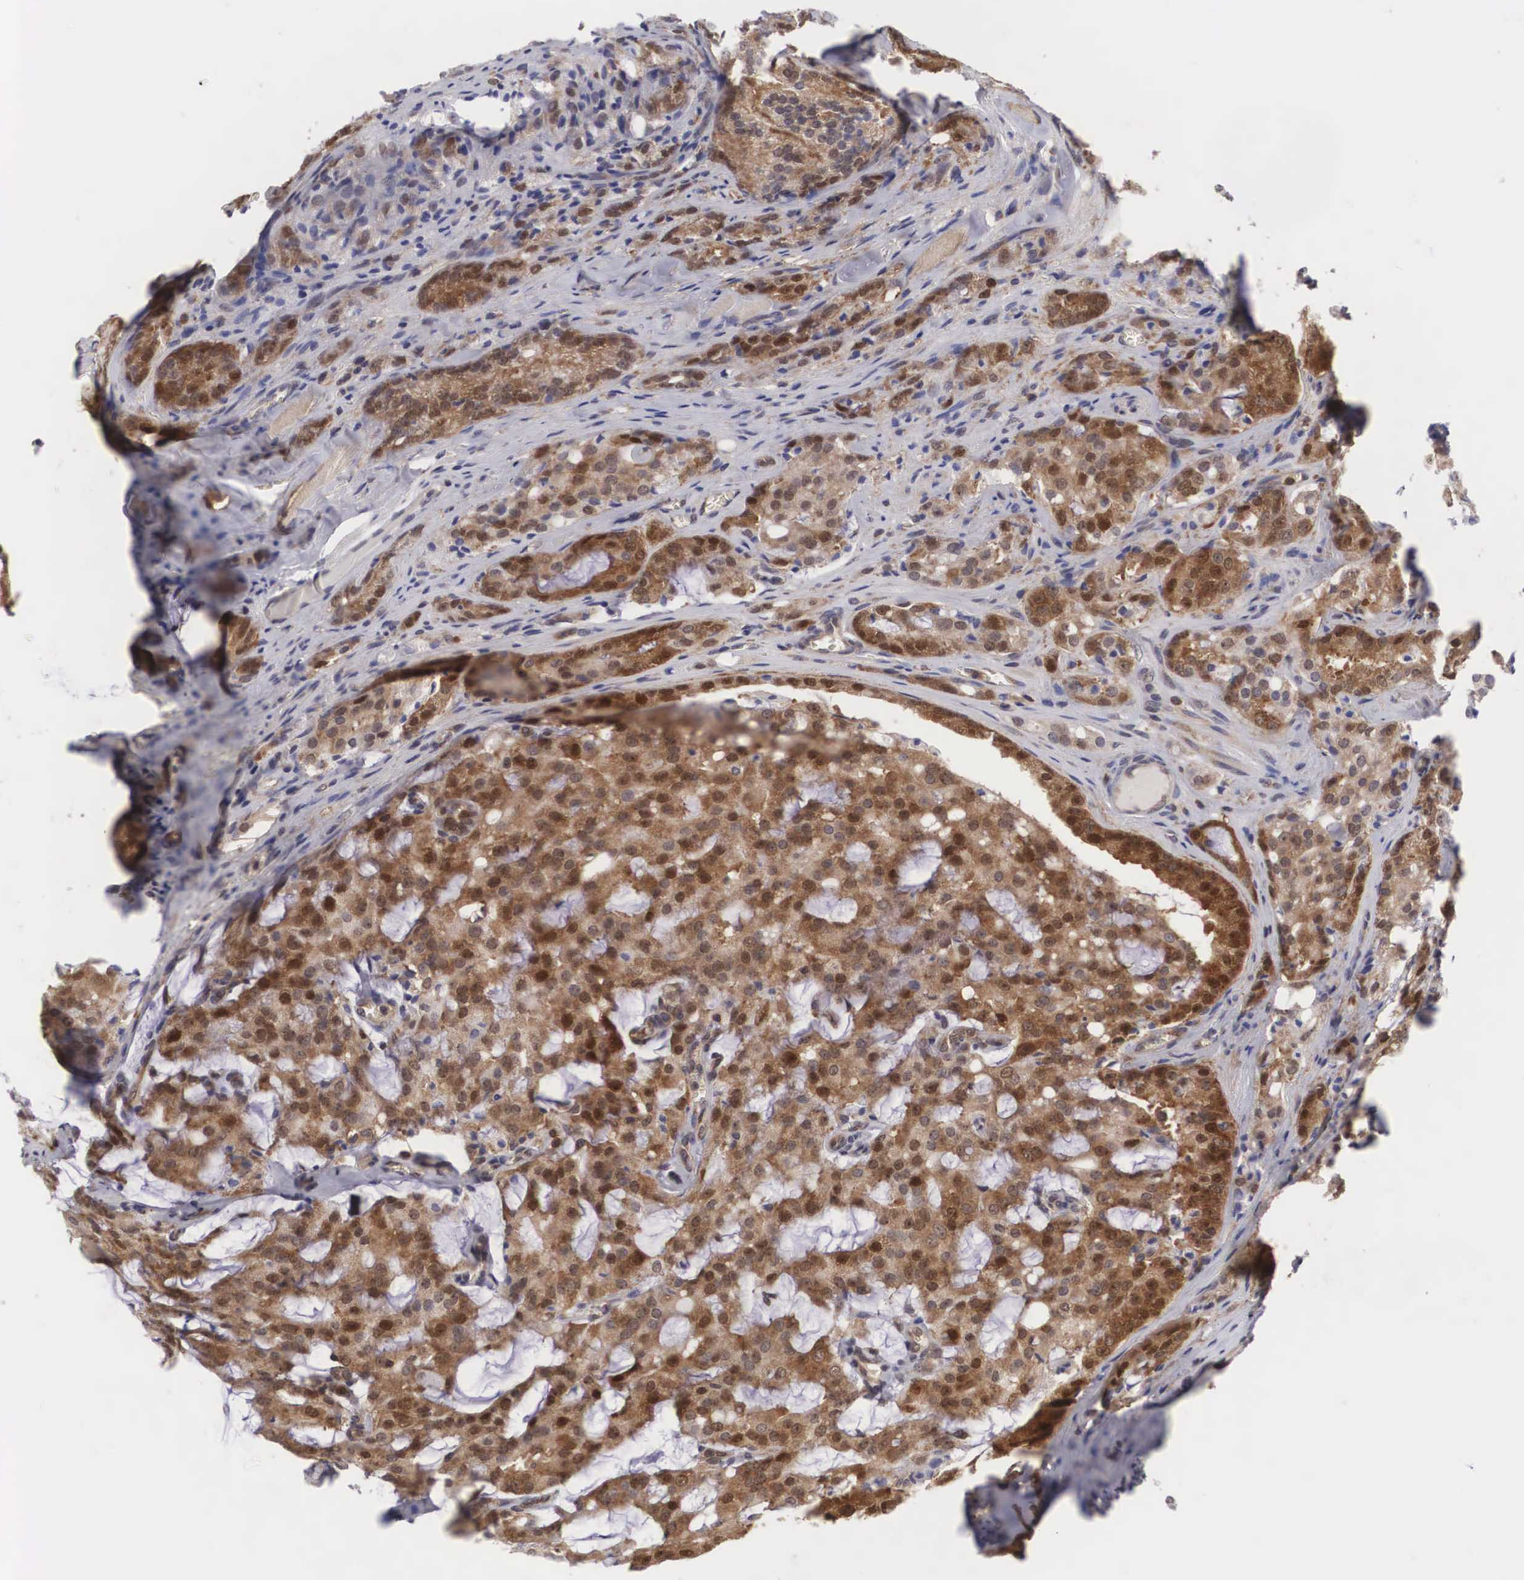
{"staining": {"intensity": "moderate", "quantity": ">75%", "location": "cytoplasmic/membranous,nuclear"}, "tissue": "prostate cancer", "cell_type": "Tumor cells", "image_type": "cancer", "snomed": [{"axis": "morphology", "description": "Adenocarcinoma, Medium grade"}, {"axis": "topography", "description": "Prostate"}], "caption": "This photomicrograph reveals medium-grade adenocarcinoma (prostate) stained with immunohistochemistry (IHC) to label a protein in brown. The cytoplasmic/membranous and nuclear of tumor cells show moderate positivity for the protein. Nuclei are counter-stained blue.", "gene": "ADSL", "patient": {"sex": "male", "age": 60}}